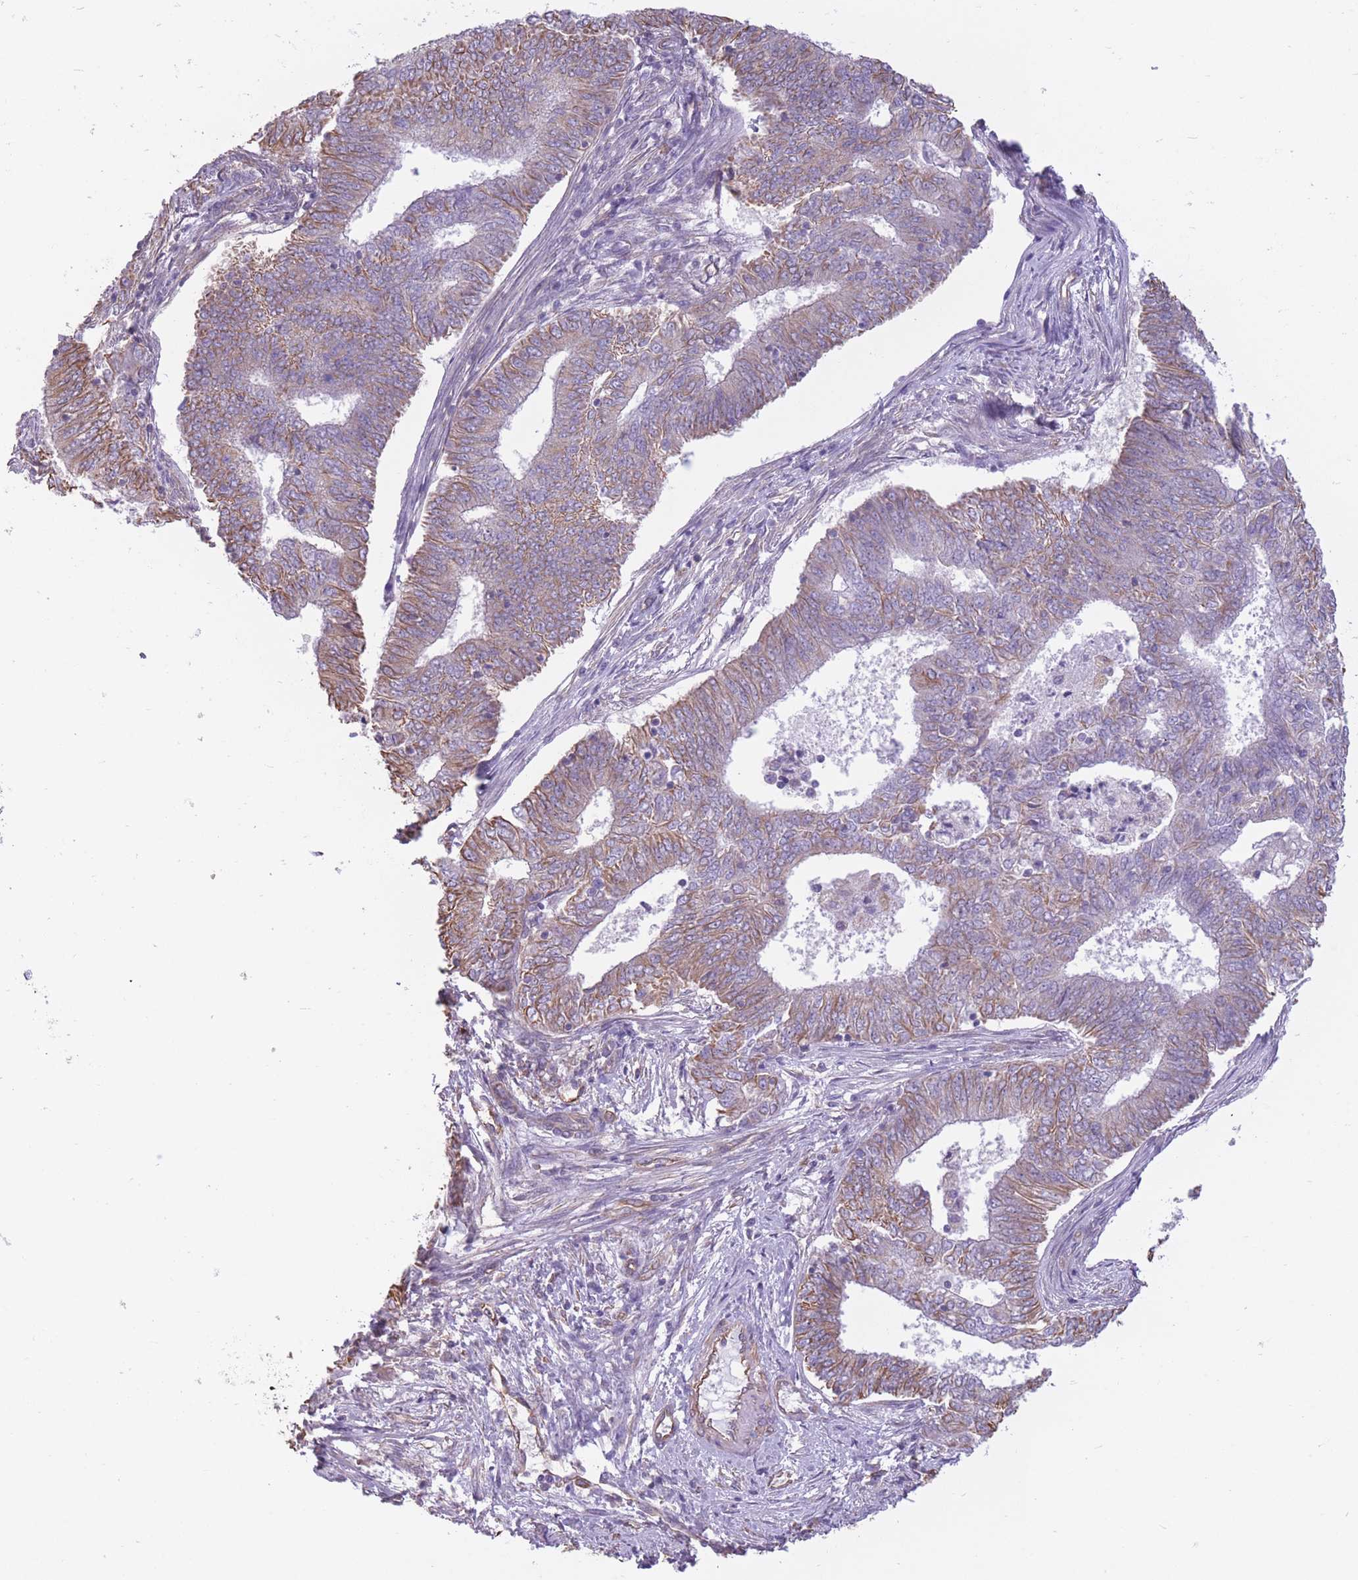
{"staining": {"intensity": "moderate", "quantity": "<25%", "location": "cytoplasmic/membranous"}, "tissue": "endometrial cancer", "cell_type": "Tumor cells", "image_type": "cancer", "snomed": [{"axis": "morphology", "description": "Adenocarcinoma, NOS"}, {"axis": "topography", "description": "Endometrium"}], "caption": "Immunohistochemical staining of human endometrial cancer (adenocarcinoma) reveals low levels of moderate cytoplasmic/membranous protein expression in approximately <25% of tumor cells. Using DAB (brown) and hematoxylin (blue) stains, captured at high magnification using brightfield microscopy.", "gene": "ADD1", "patient": {"sex": "female", "age": 62}}